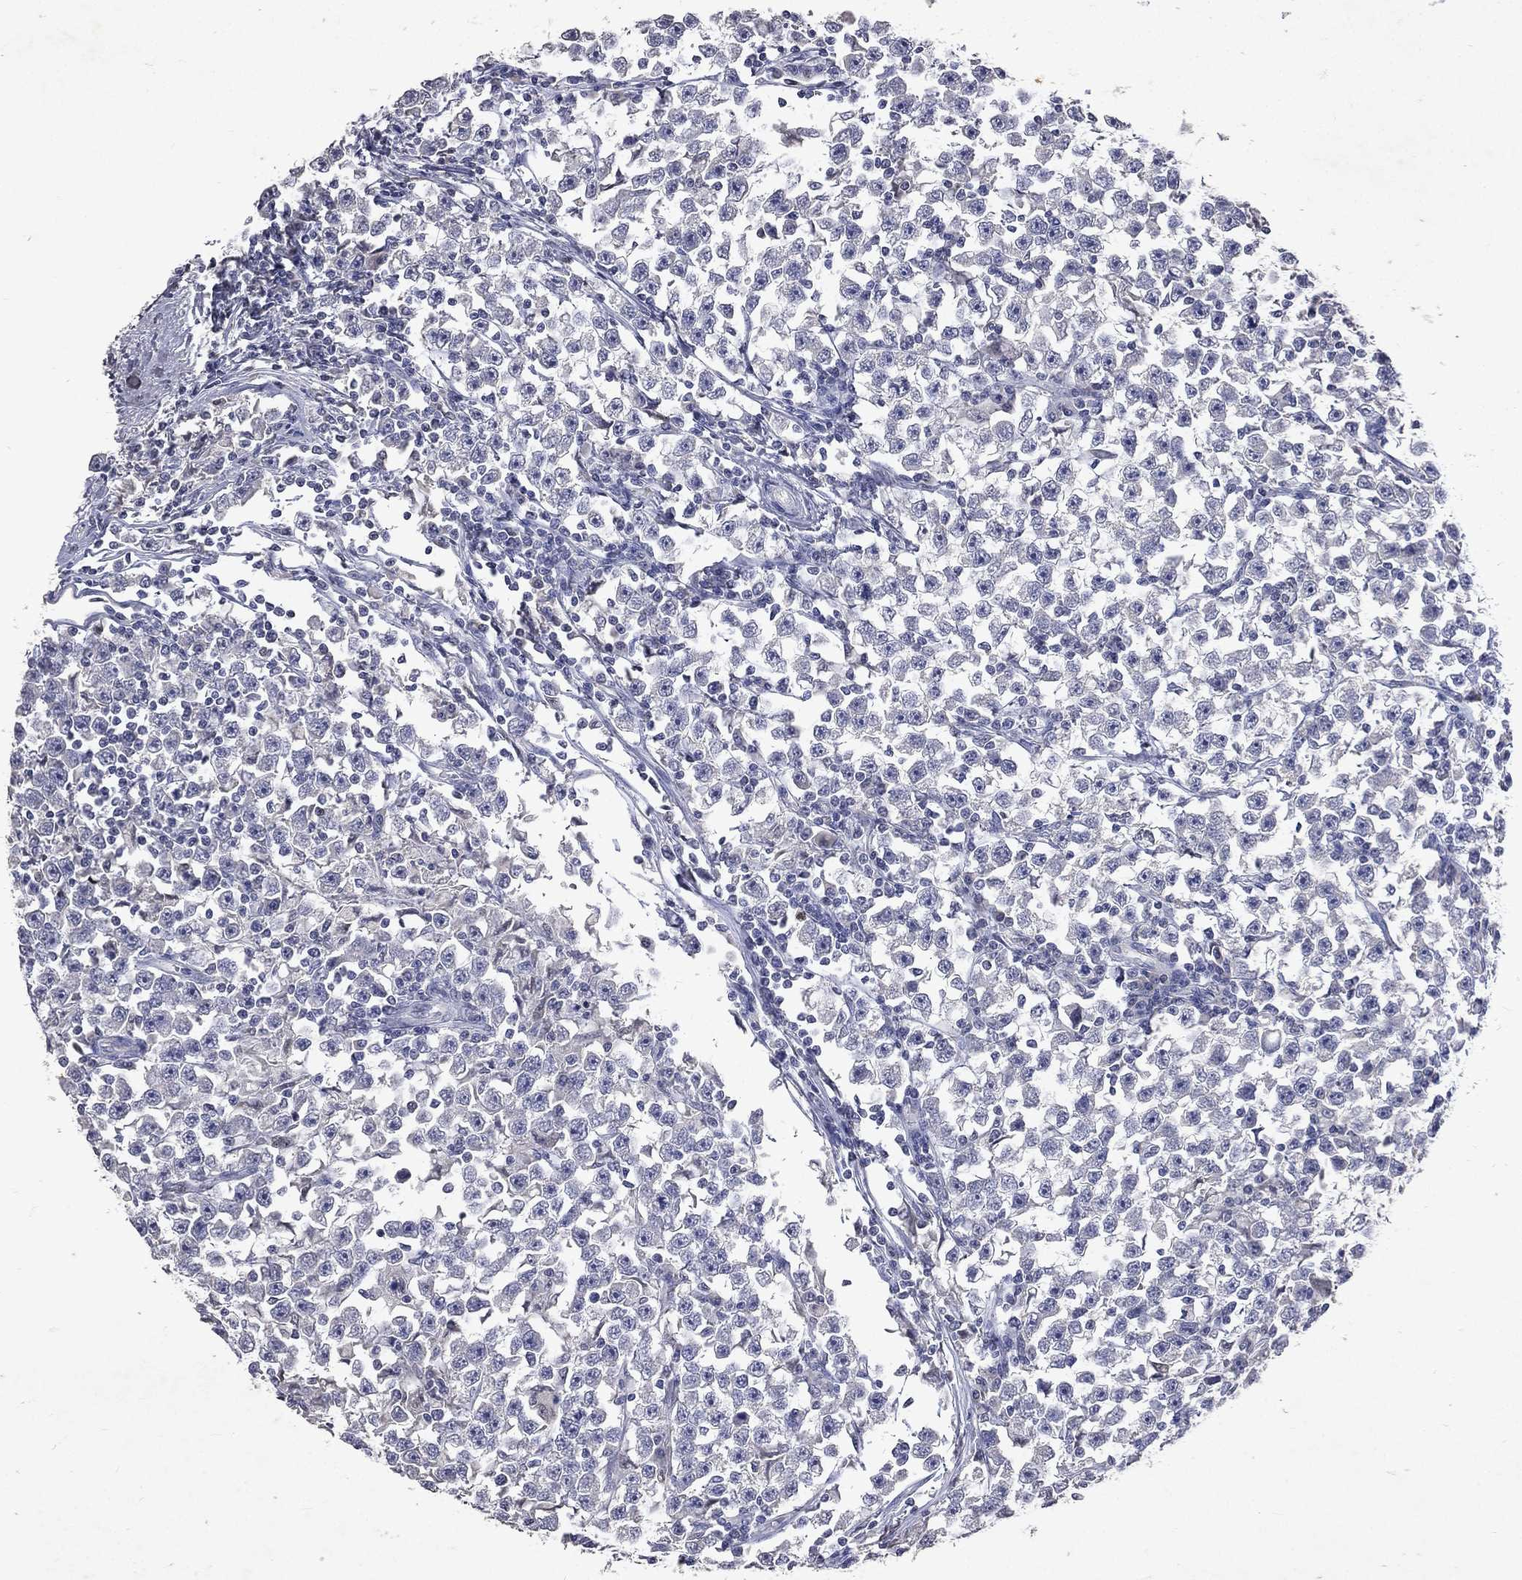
{"staining": {"intensity": "negative", "quantity": "none", "location": "none"}, "tissue": "testis cancer", "cell_type": "Tumor cells", "image_type": "cancer", "snomed": [{"axis": "morphology", "description": "Seminoma, NOS"}, {"axis": "topography", "description": "Testis"}], "caption": "IHC of human testis cancer demonstrates no expression in tumor cells.", "gene": "SLC34A2", "patient": {"sex": "male", "age": 33}}